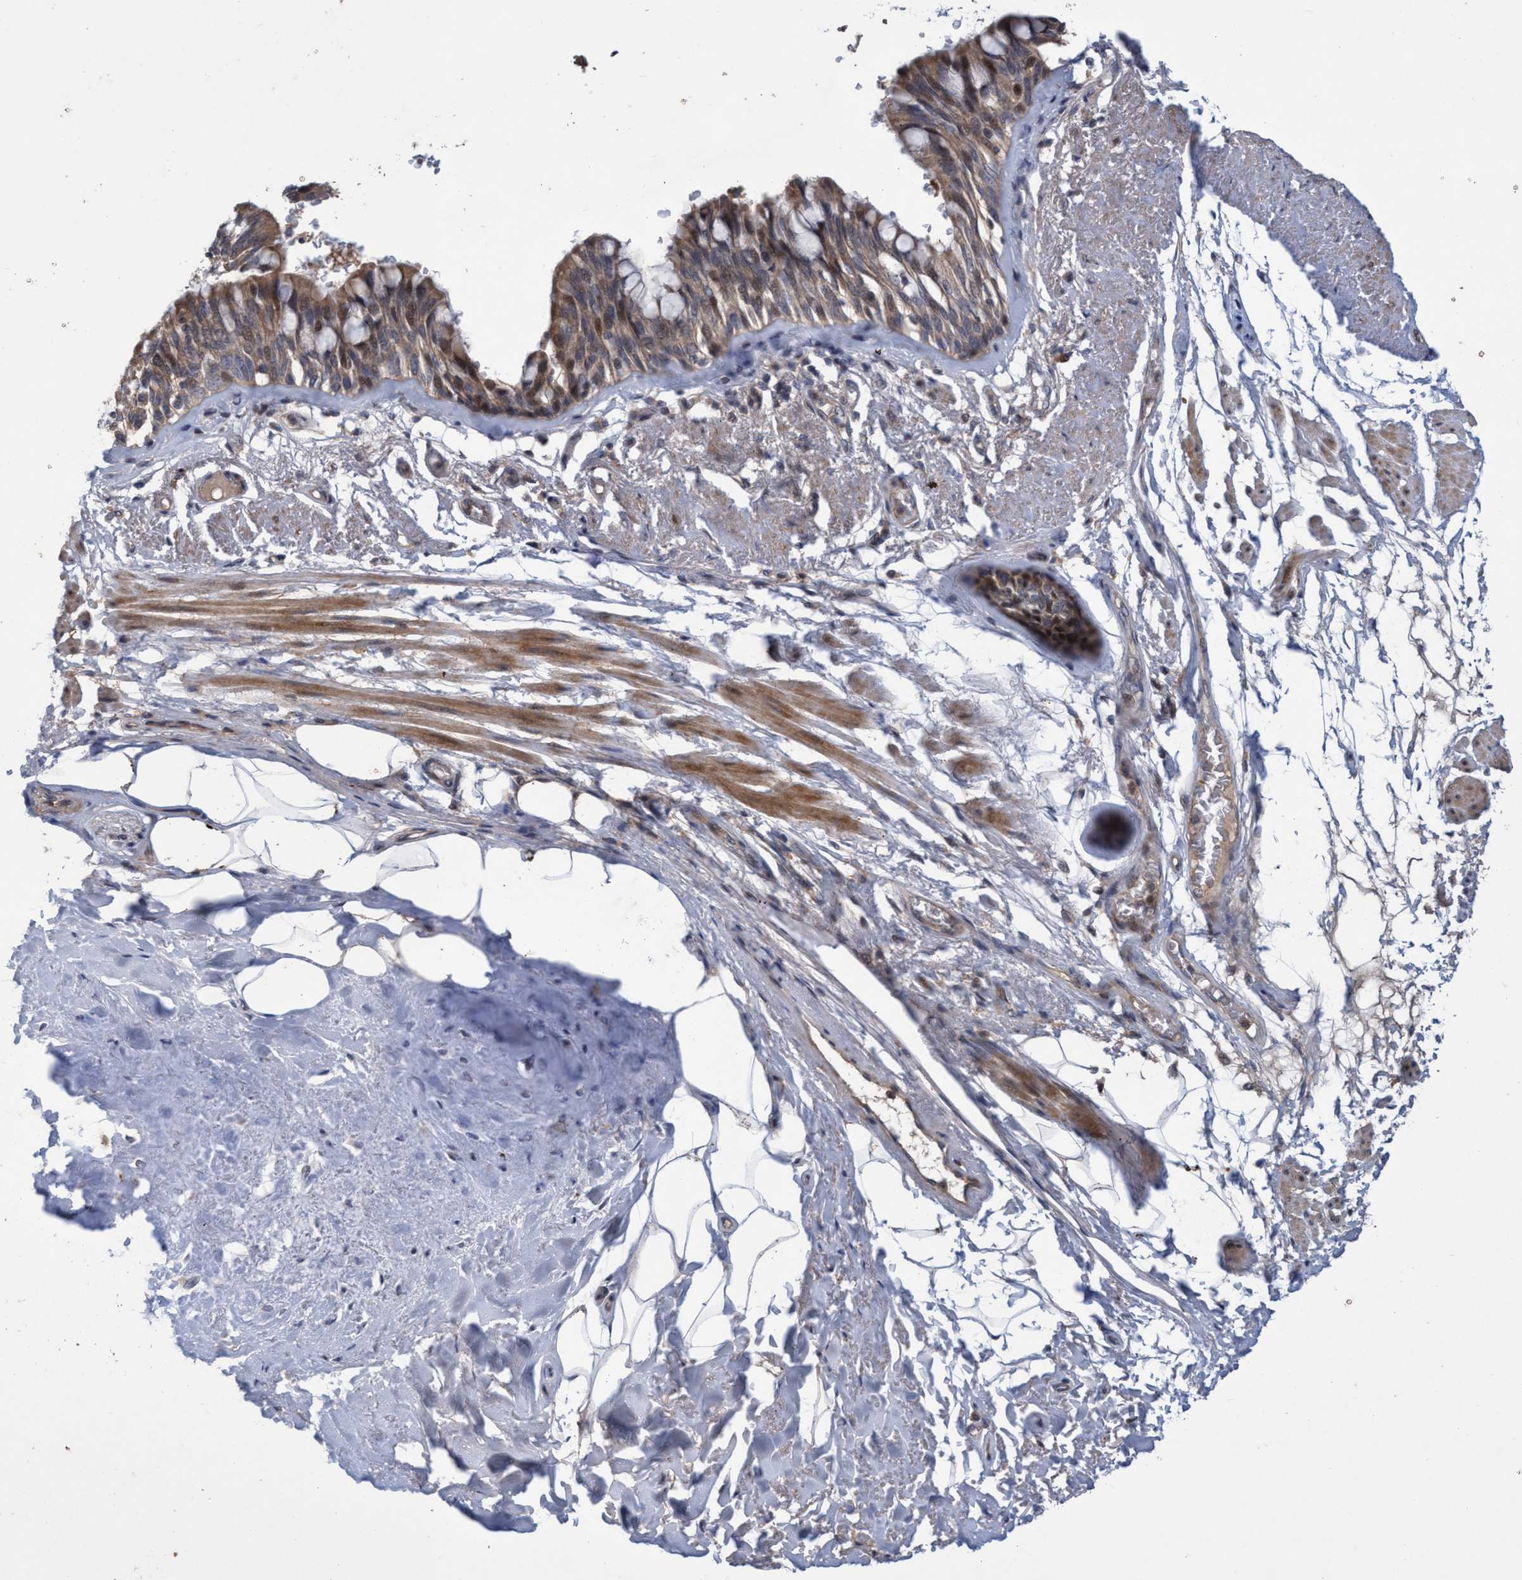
{"staining": {"intensity": "moderate", "quantity": ">75%", "location": "cytoplasmic/membranous,nuclear"}, "tissue": "bronchus", "cell_type": "Respiratory epithelial cells", "image_type": "normal", "snomed": [{"axis": "morphology", "description": "Normal tissue, NOS"}, {"axis": "topography", "description": "Bronchus"}], "caption": "Immunohistochemistry (IHC) histopathology image of normal bronchus: human bronchus stained using IHC reveals medium levels of moderate protein expression localized specifically in the cytoplasmic/membranous,nuclear of respiratory epithelial cells, appearing as a cytoplasmic/membranous,nuclear brown color.", "gene": "ZNF677", "patient": {"sex": "male", "age": 66}}